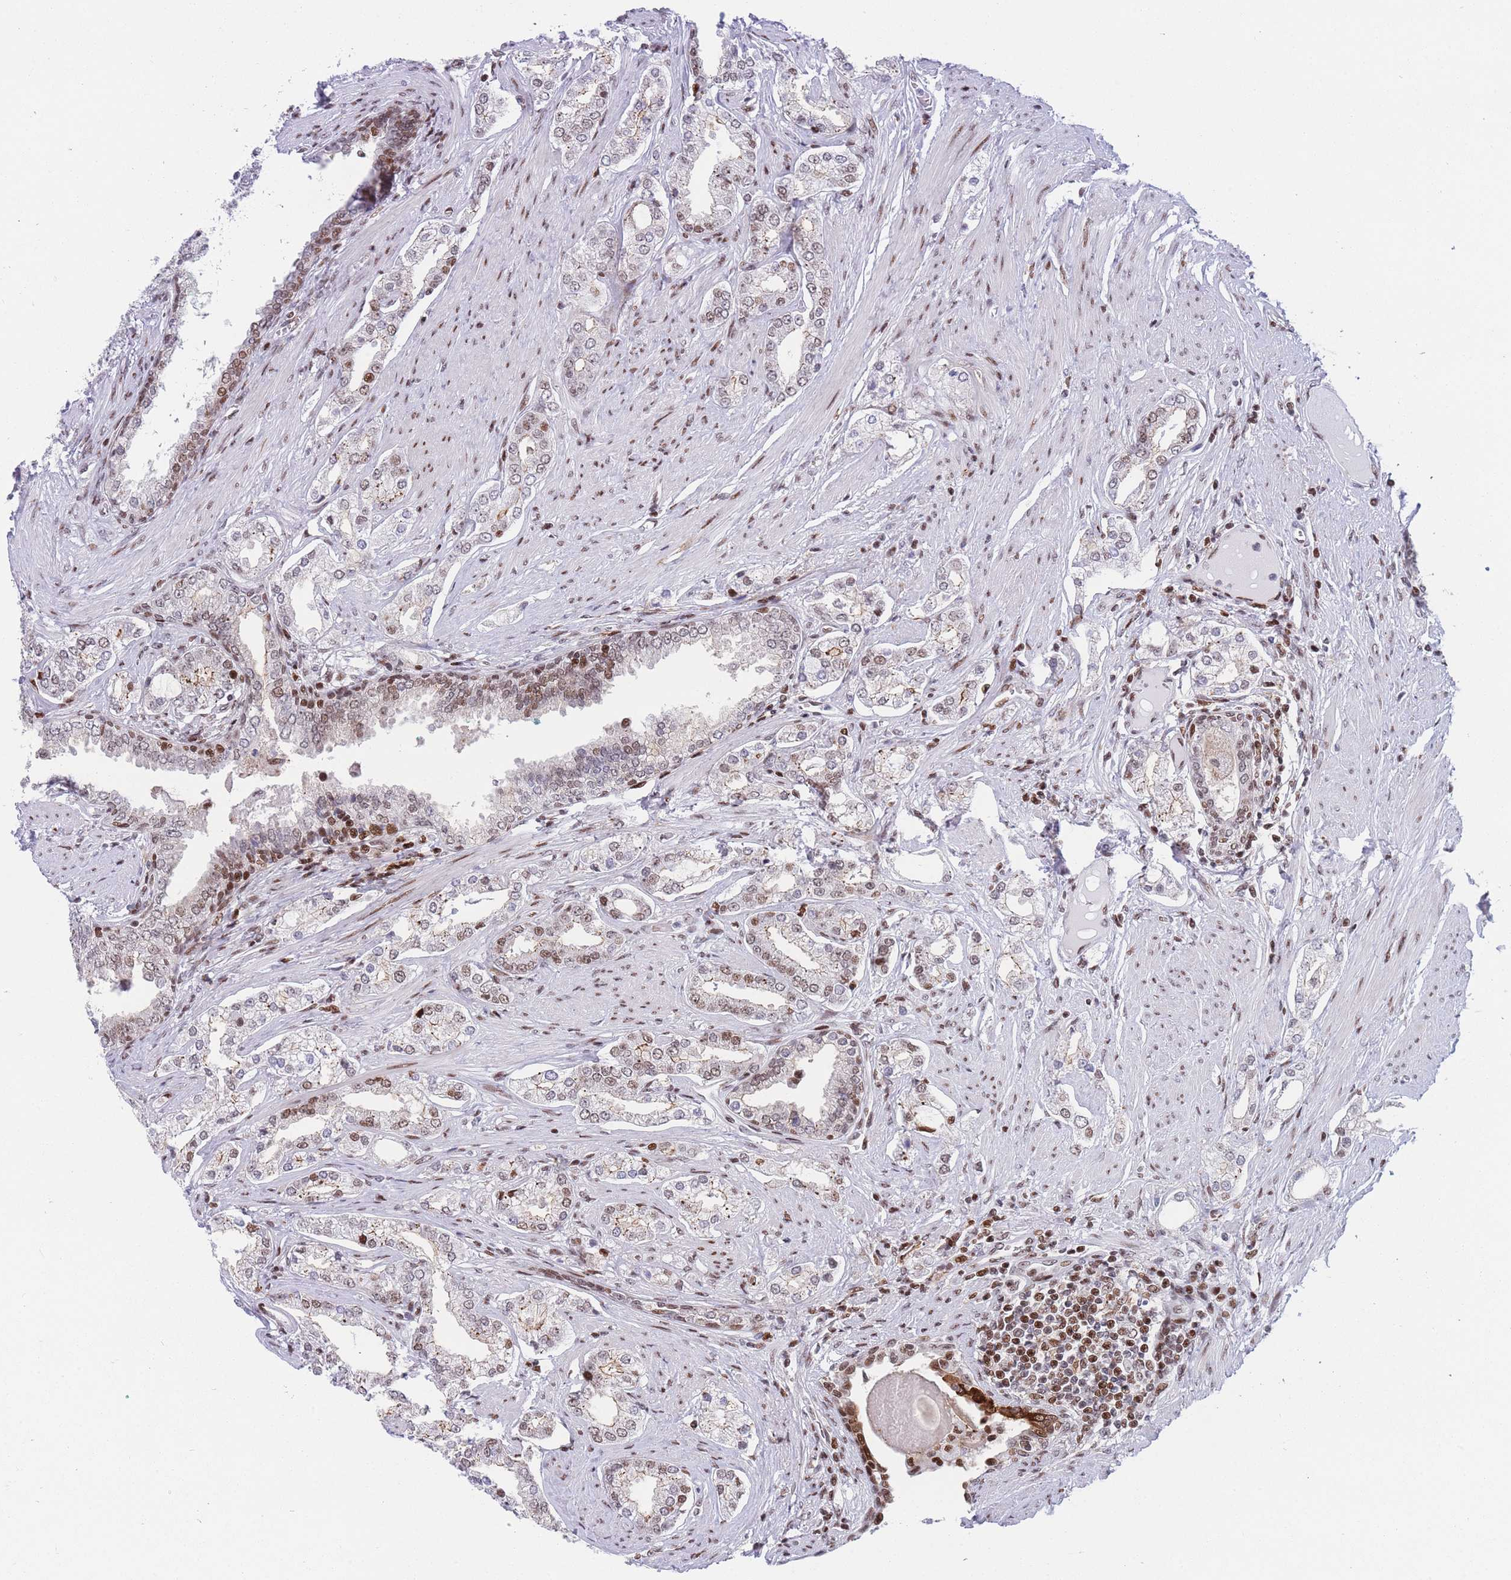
{"staining": {"intensity": "moderate", "quantity": "<25%", "location": "nuclear"}, "tissue": "prostate cancer", "cell_type": "Tumor cells", "image_type": "cancer", "snomed": [{"axis": "morphology", "description": "Adenocarcinoma, High grade"}, {"axis": "topography", "description": "Prostate"}], "caption": "This is a photomicrograph of IHC staining of prostate high-grade adenocarcinoma, which shows moderate expression in the nuclear of tumor cells.", "gene": "DNAJC3", "patient": {"sex": "male", "age": 71}}